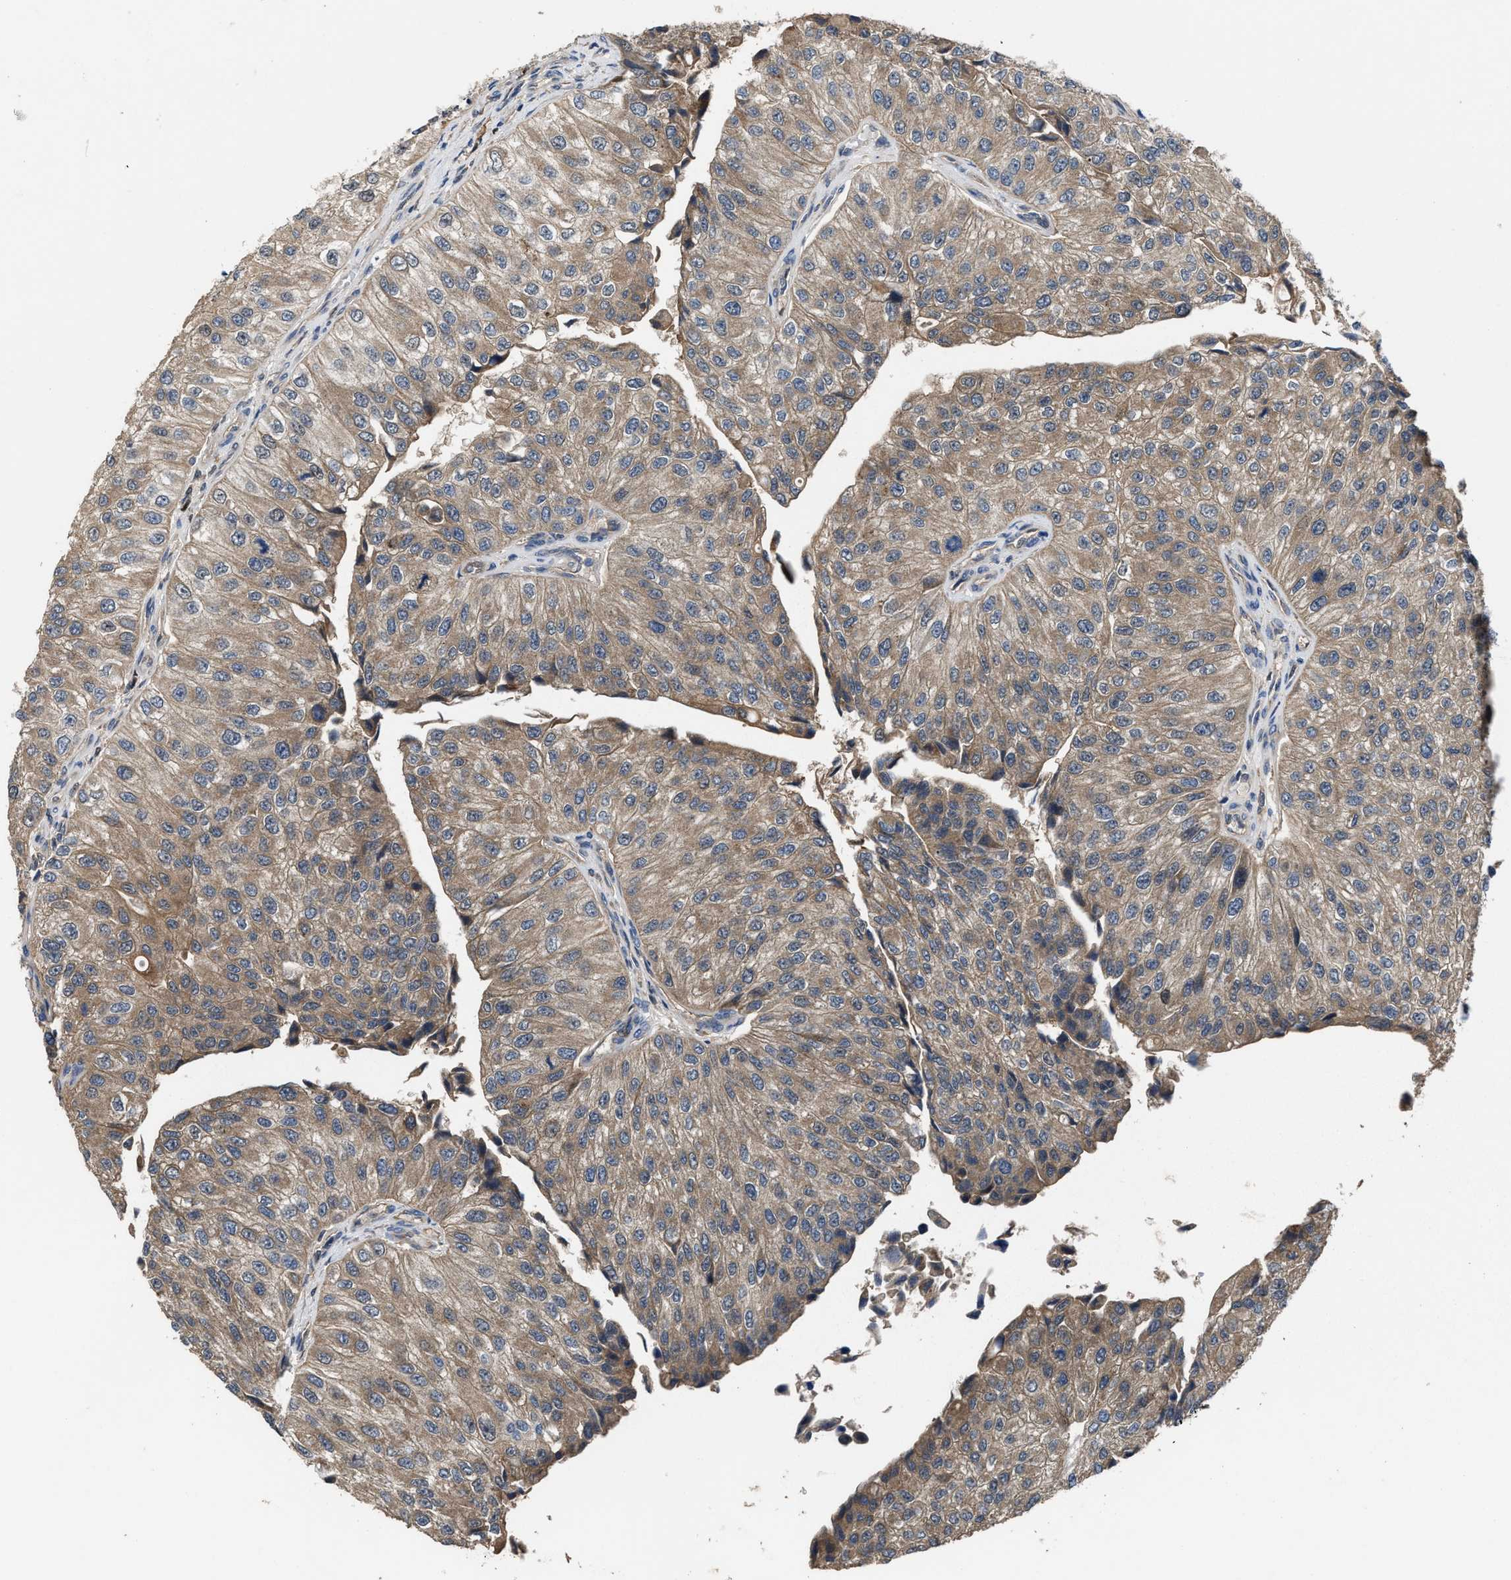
{"staining": {"intensity": "moderate", "quantity": ">75%", "location": "cytoplasmic/membranous"}, "tissue": "urothelial cancer", "cell_type": "Tumor cells", "image_type": "cancer", "snomed": [{"axis": "morphology", "description": "Urothelial carcinoma, High grade"}, {"axis": "topography", "description": "Kidney"}, {"axis": "topography", "description": "Urinary bladder"}], "caption": "Tumor cells show medium levels of moderate cytoplasmic/membranous positivity in about >75% of cells in human urothelial cancer. (Brightfield microscopy of DAB IHC at high magnification).", "gene": "ZNF20", "patient": {"sex": "male", "age": 77}}